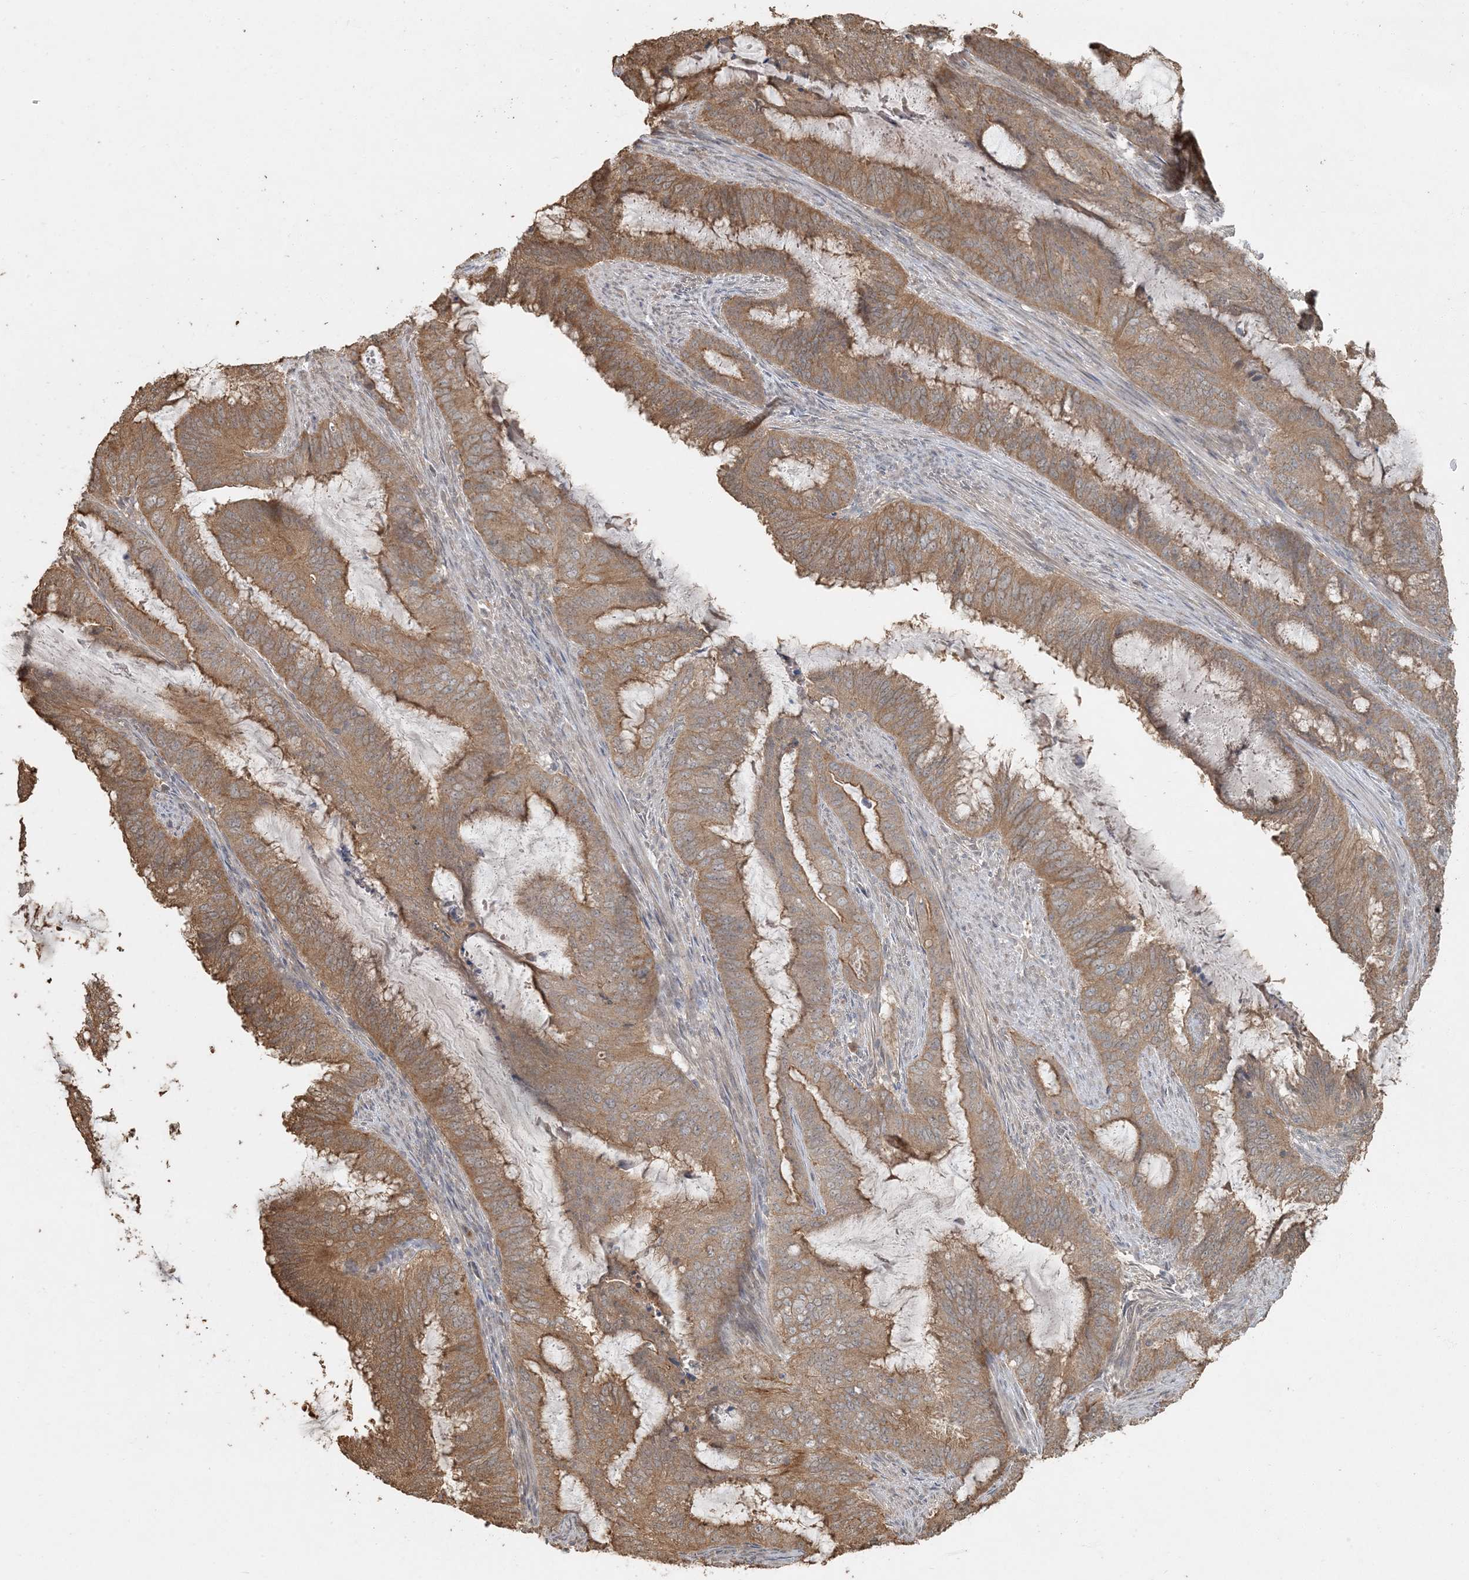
{"staining": {"intensity": "moderate", "quantity": ">75%", "location": "cytoplasmic/membranous"}, "tissue": "endometrial cancer", "cell_type": "Tumor cells", "image_type": "cancer", "snomed": [{"axis": "morphology", "description": "Adenocarcinoma, NOS"}, {"axis": "topography", "description": "Endometrium"}], "caption": "Adenocarcinoma (endometrial) stained for a protein demonstrates moderate cytoplasmic/membranous positivity in tumor cells. The staining is performed using DAB (3,3'-diaminobenzidine) brown chromogen to label protein expression. The nuclei are counter-stained blue using hematoxylin.", "gene": "AK9", "patient": {"sex": "female", "age": 51}}